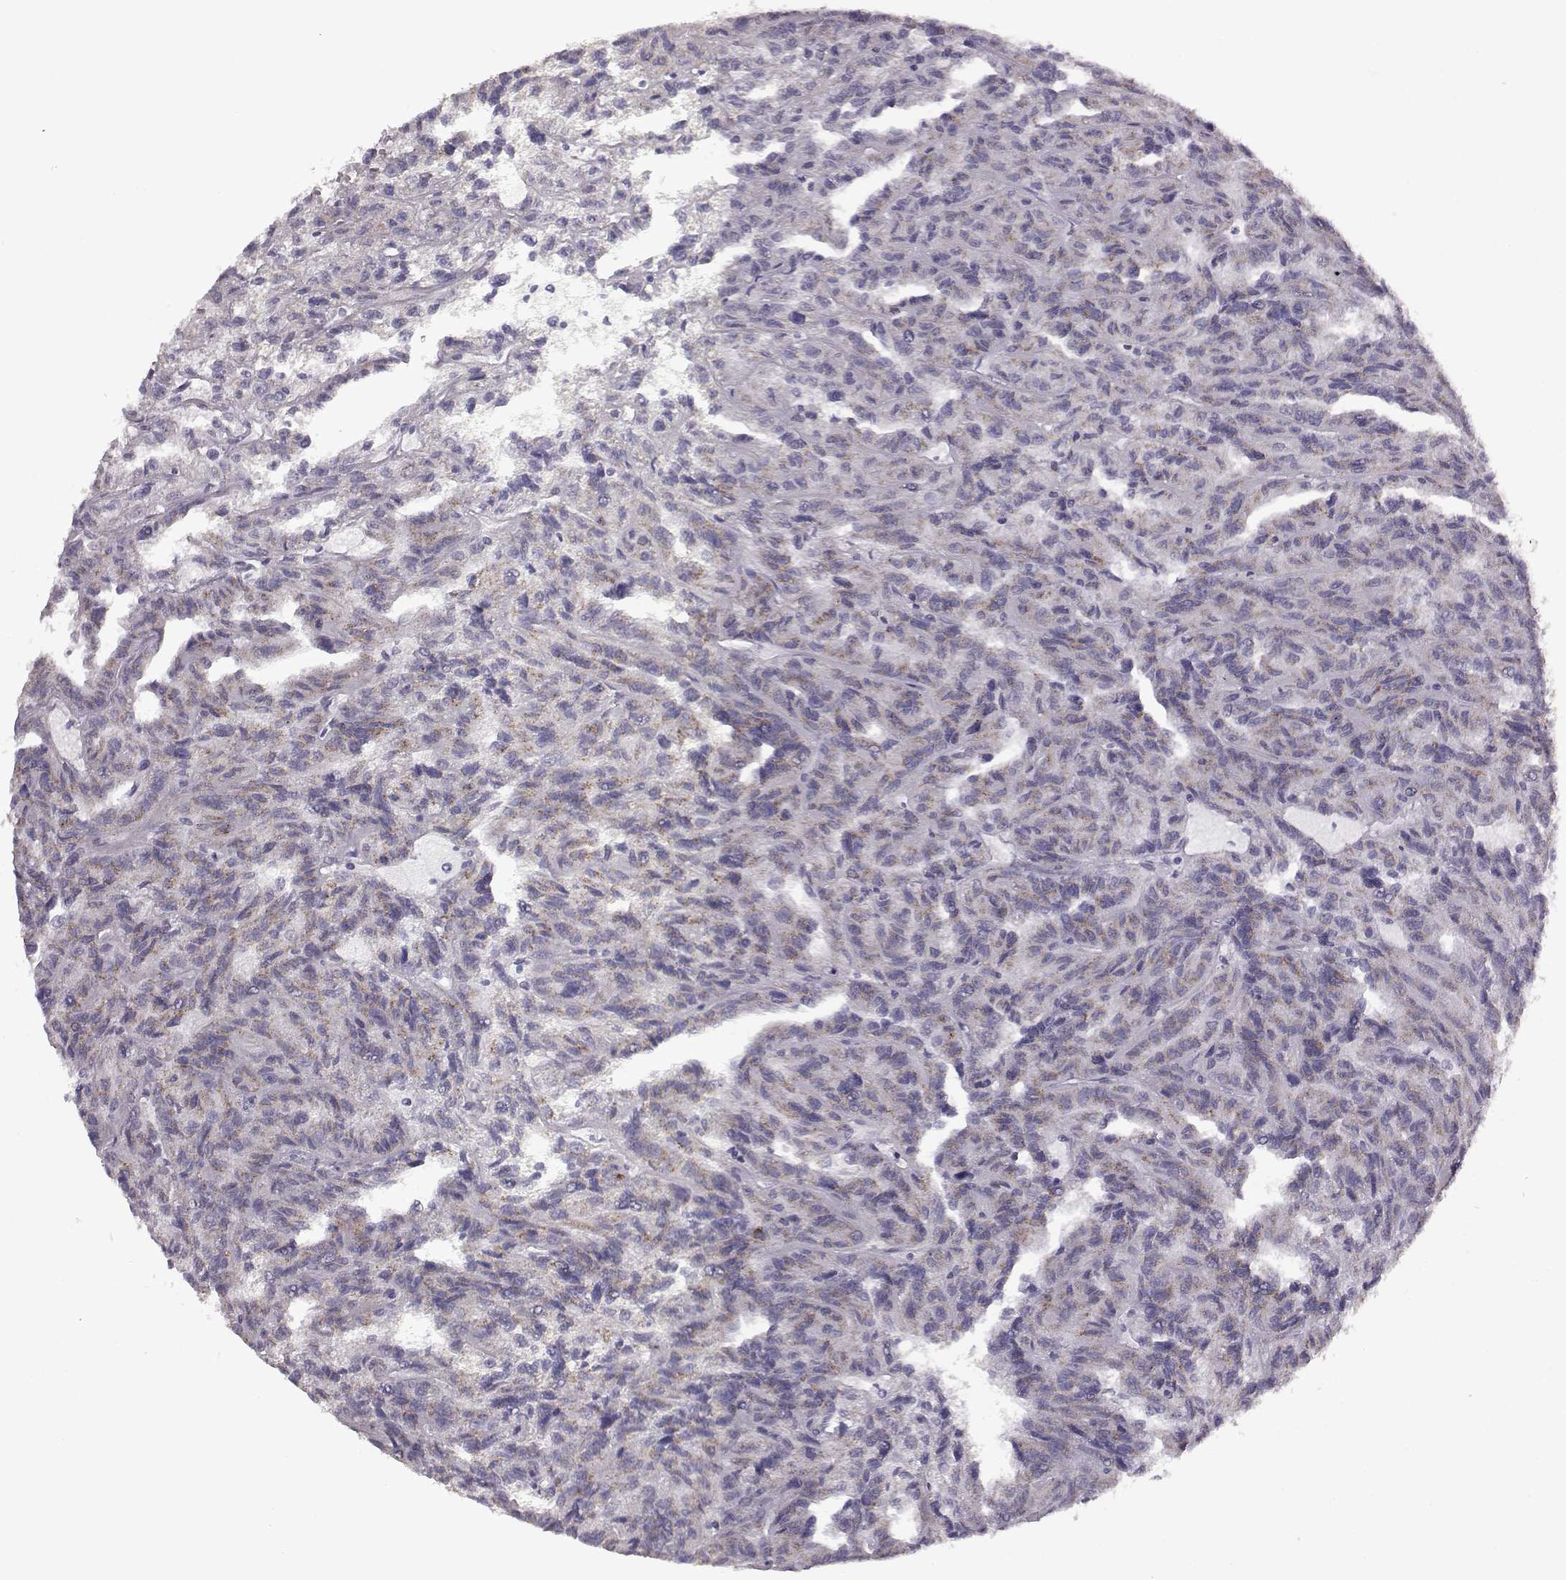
{"staining": {"intensity": "weak", "quantity": ">75%", "location": "cytoplasmic/membranous"}, "tissue": "renal cancer", "cell_type": "Tumor cells", "image_type": "cancer", "snomed": [{"axis": "morphology", "description": "Adenocarcinoma, NOS"}, {"axis": "topography", "description": "Kidney"}], "caption": "The photomicrograph shows immunohistochemical staining of renal cancer. There is weak cytoplasmic/membranous staining is identified in about >75% of tumor cells.", "gene": "PRR9", "patient": {"sex": "male", "age": 79}}